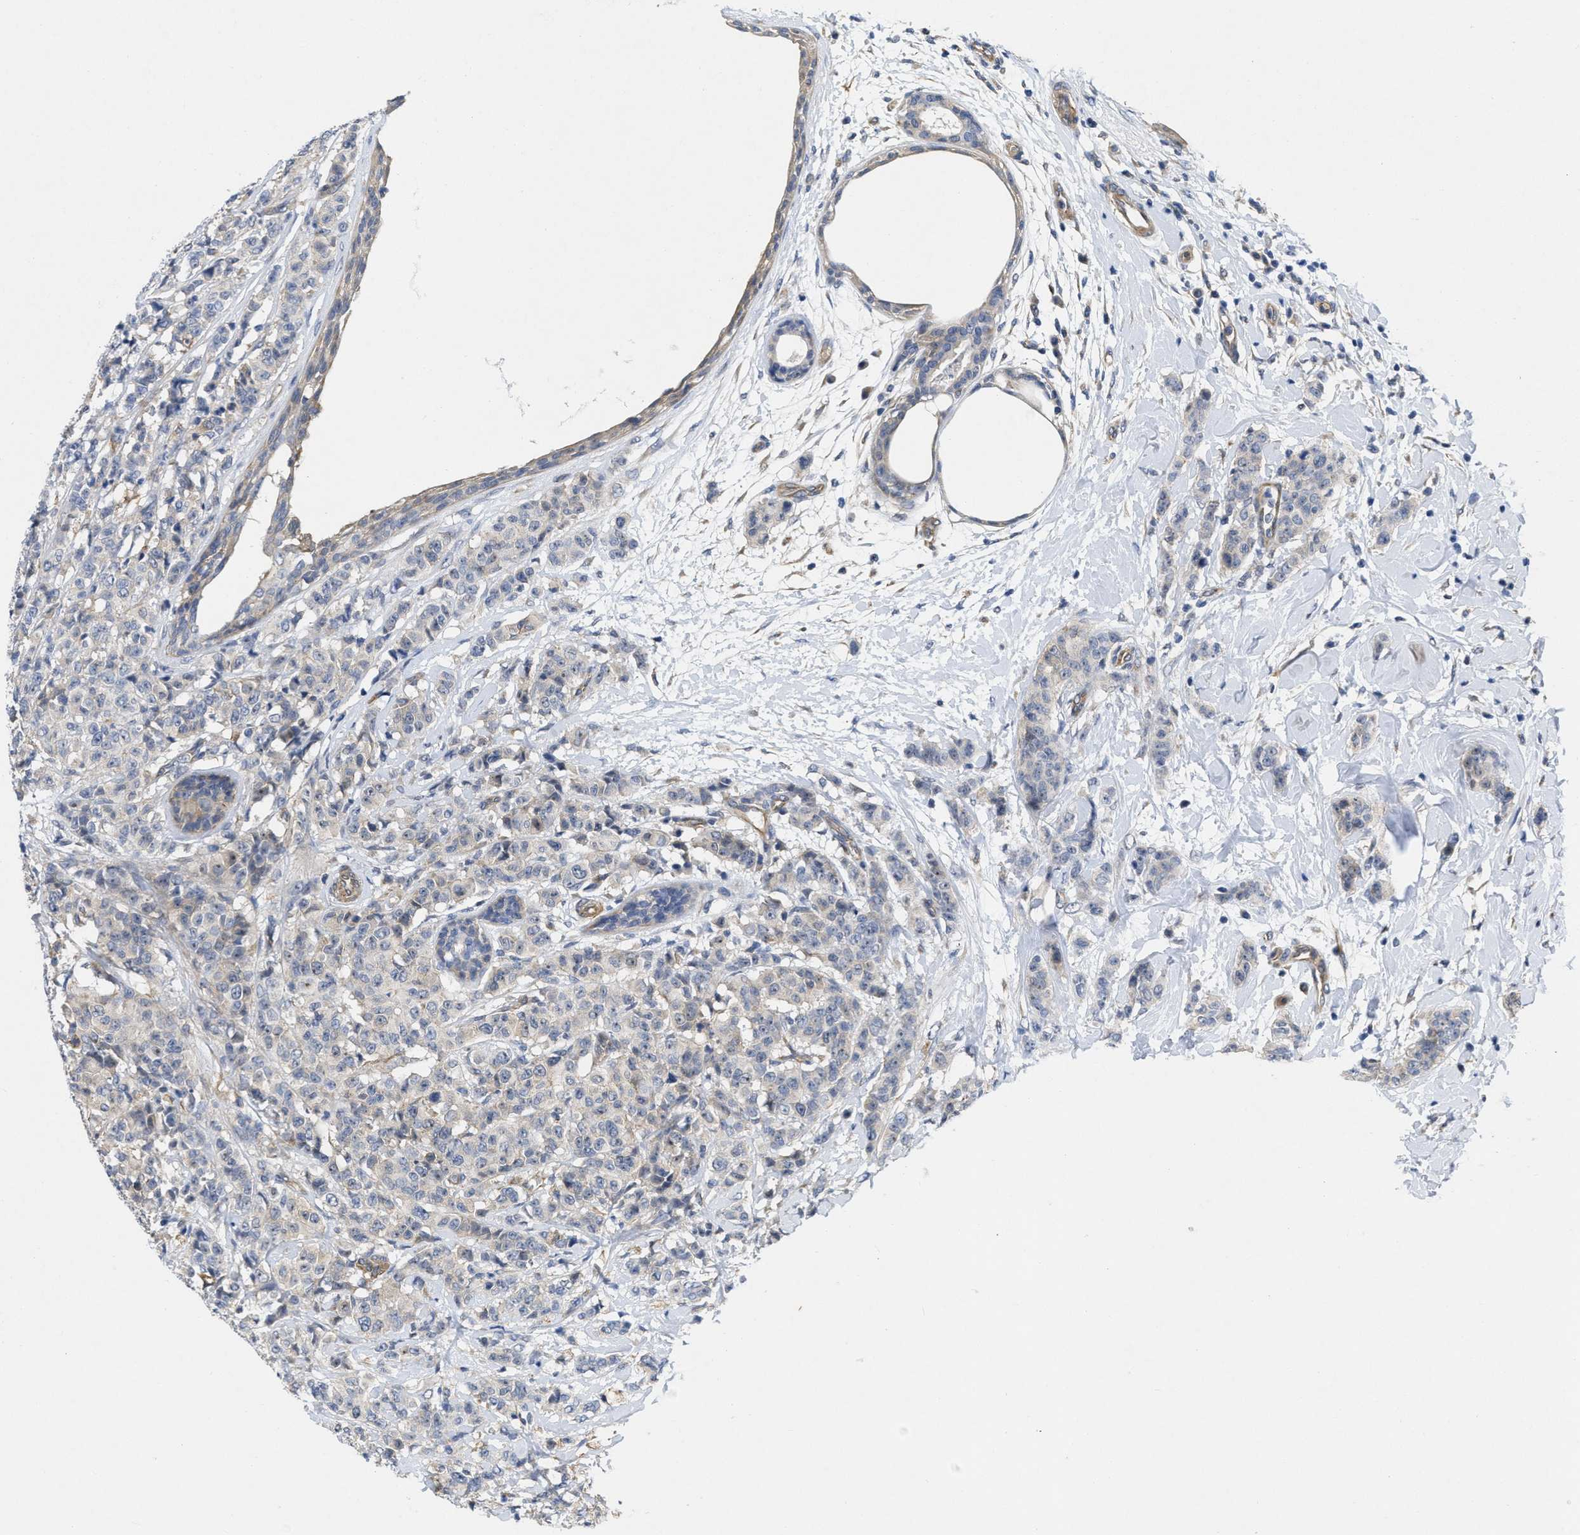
{"staining": {"intensity": "negative", "quantity": "none", "location": "none"}, "tissue": "breast cancer", "cell_type": "Tumor cells", "image_type": "cancer", "snomed": [{"axis": "morphology", "description": "Normal tissue, NOS"}, {"axis": "morphology", "description": "Duct carcinoma"}, {"axis": "topography", "description": "Breast"}], "caption": "A micrograph of human breast intraductal carcinoma is negative for staining in tumor cells.", "gene": "ARHGEF26", "patient": {"sex": "female", "age": 40}}